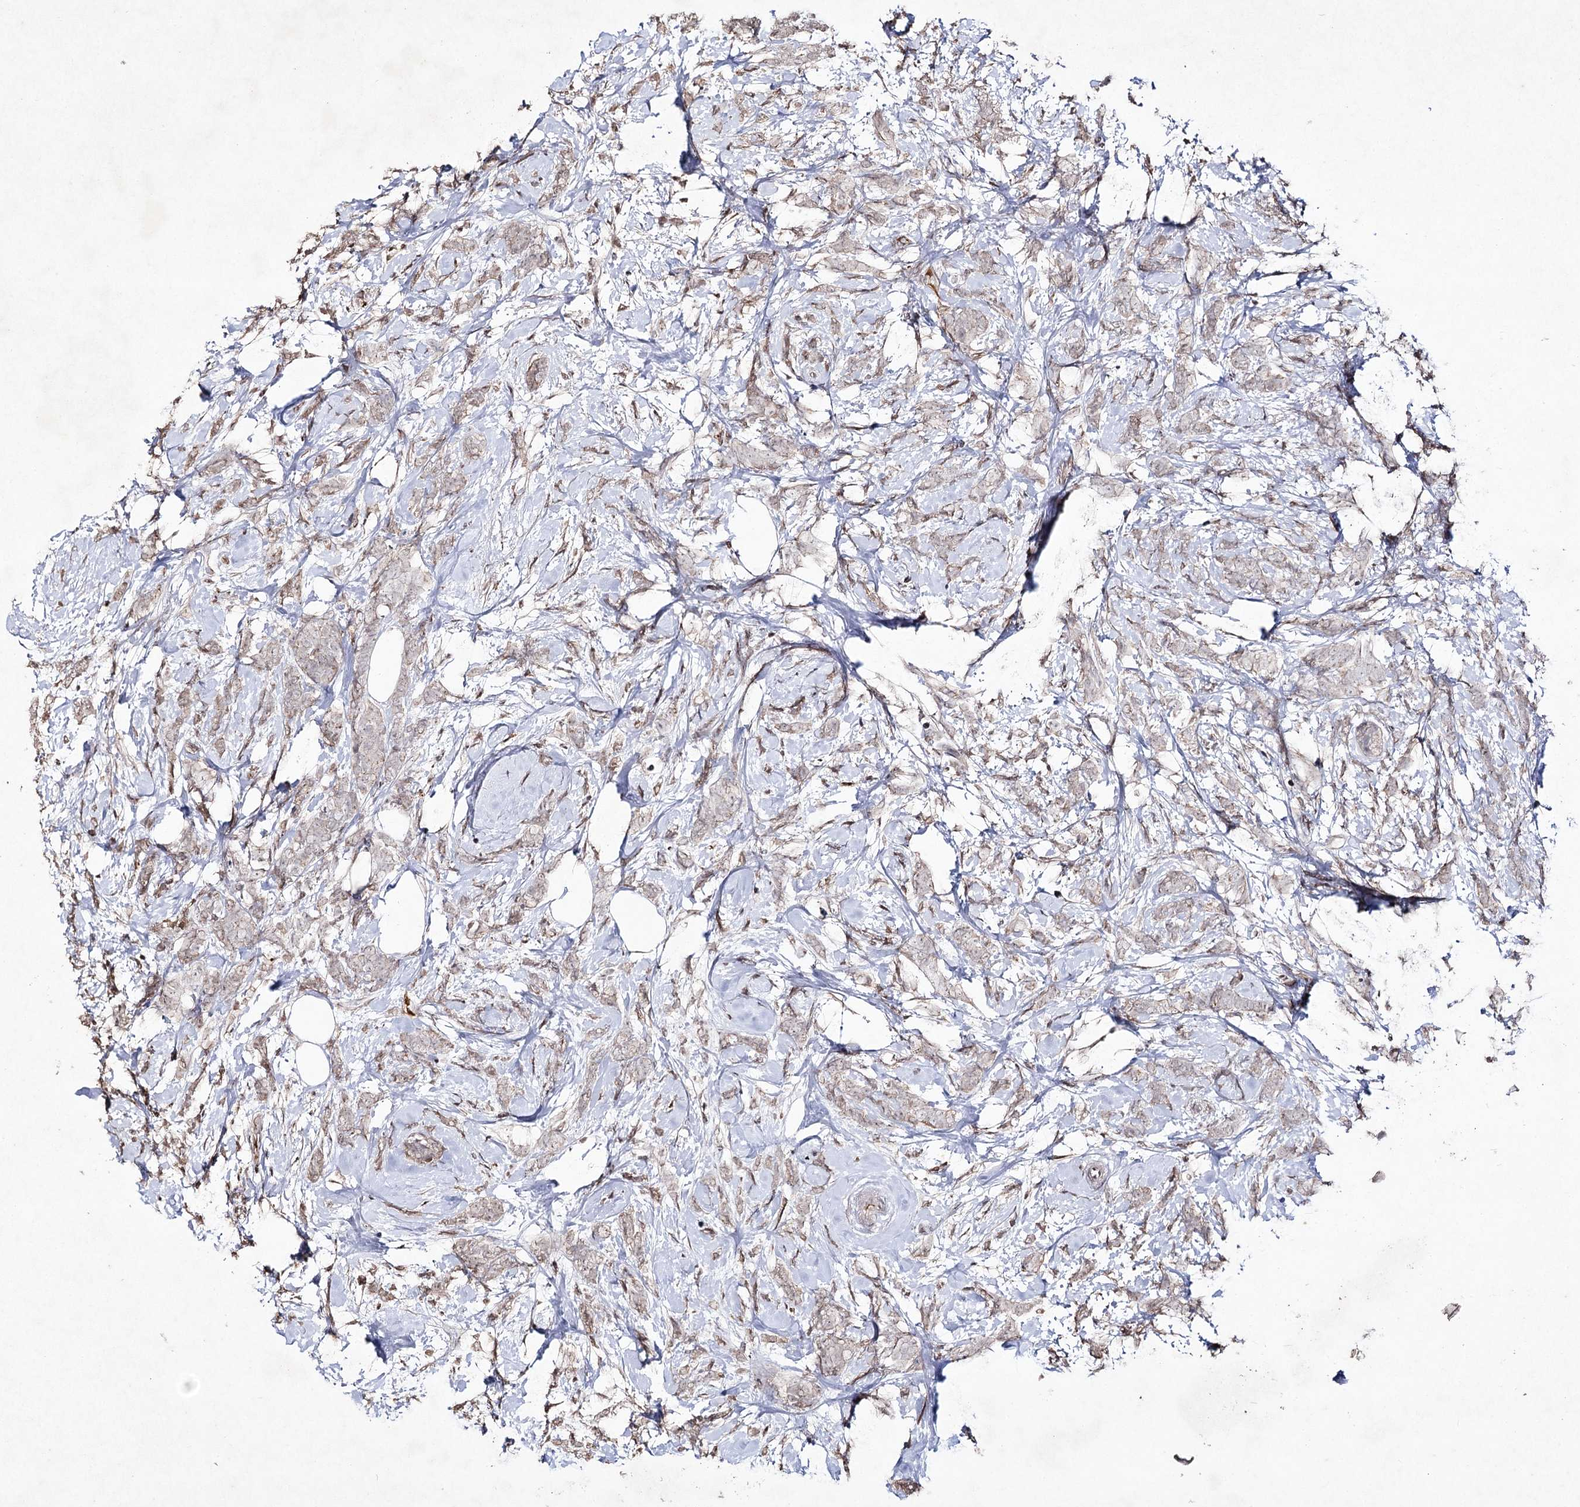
{"staining": {"intensity": "weak", "quantity": "<25%", "location": "cytoplasmic/membranous"}, "tissue": "breast cancer", "cell_type": "Tumor cells", "image_type": "cancer", "snomed": [{"axis": "morphology", "description": "Lobular carcinoma"}, {"axis": "topography", "description": "Breast"}], "caption": "Photomicrograph shows no protein staining in tumor cells of breast cancer (lobular carcinoma) tissue. The staining was performed using DAB (3,3'-diaminobenzidine) to visualize the protein expression in brown, while the nuclei were stained in blue with hematoxylin (Magnification: 20x).", "gene": "SYNGR3", "patient": {"sex": "female", "age": 58}}